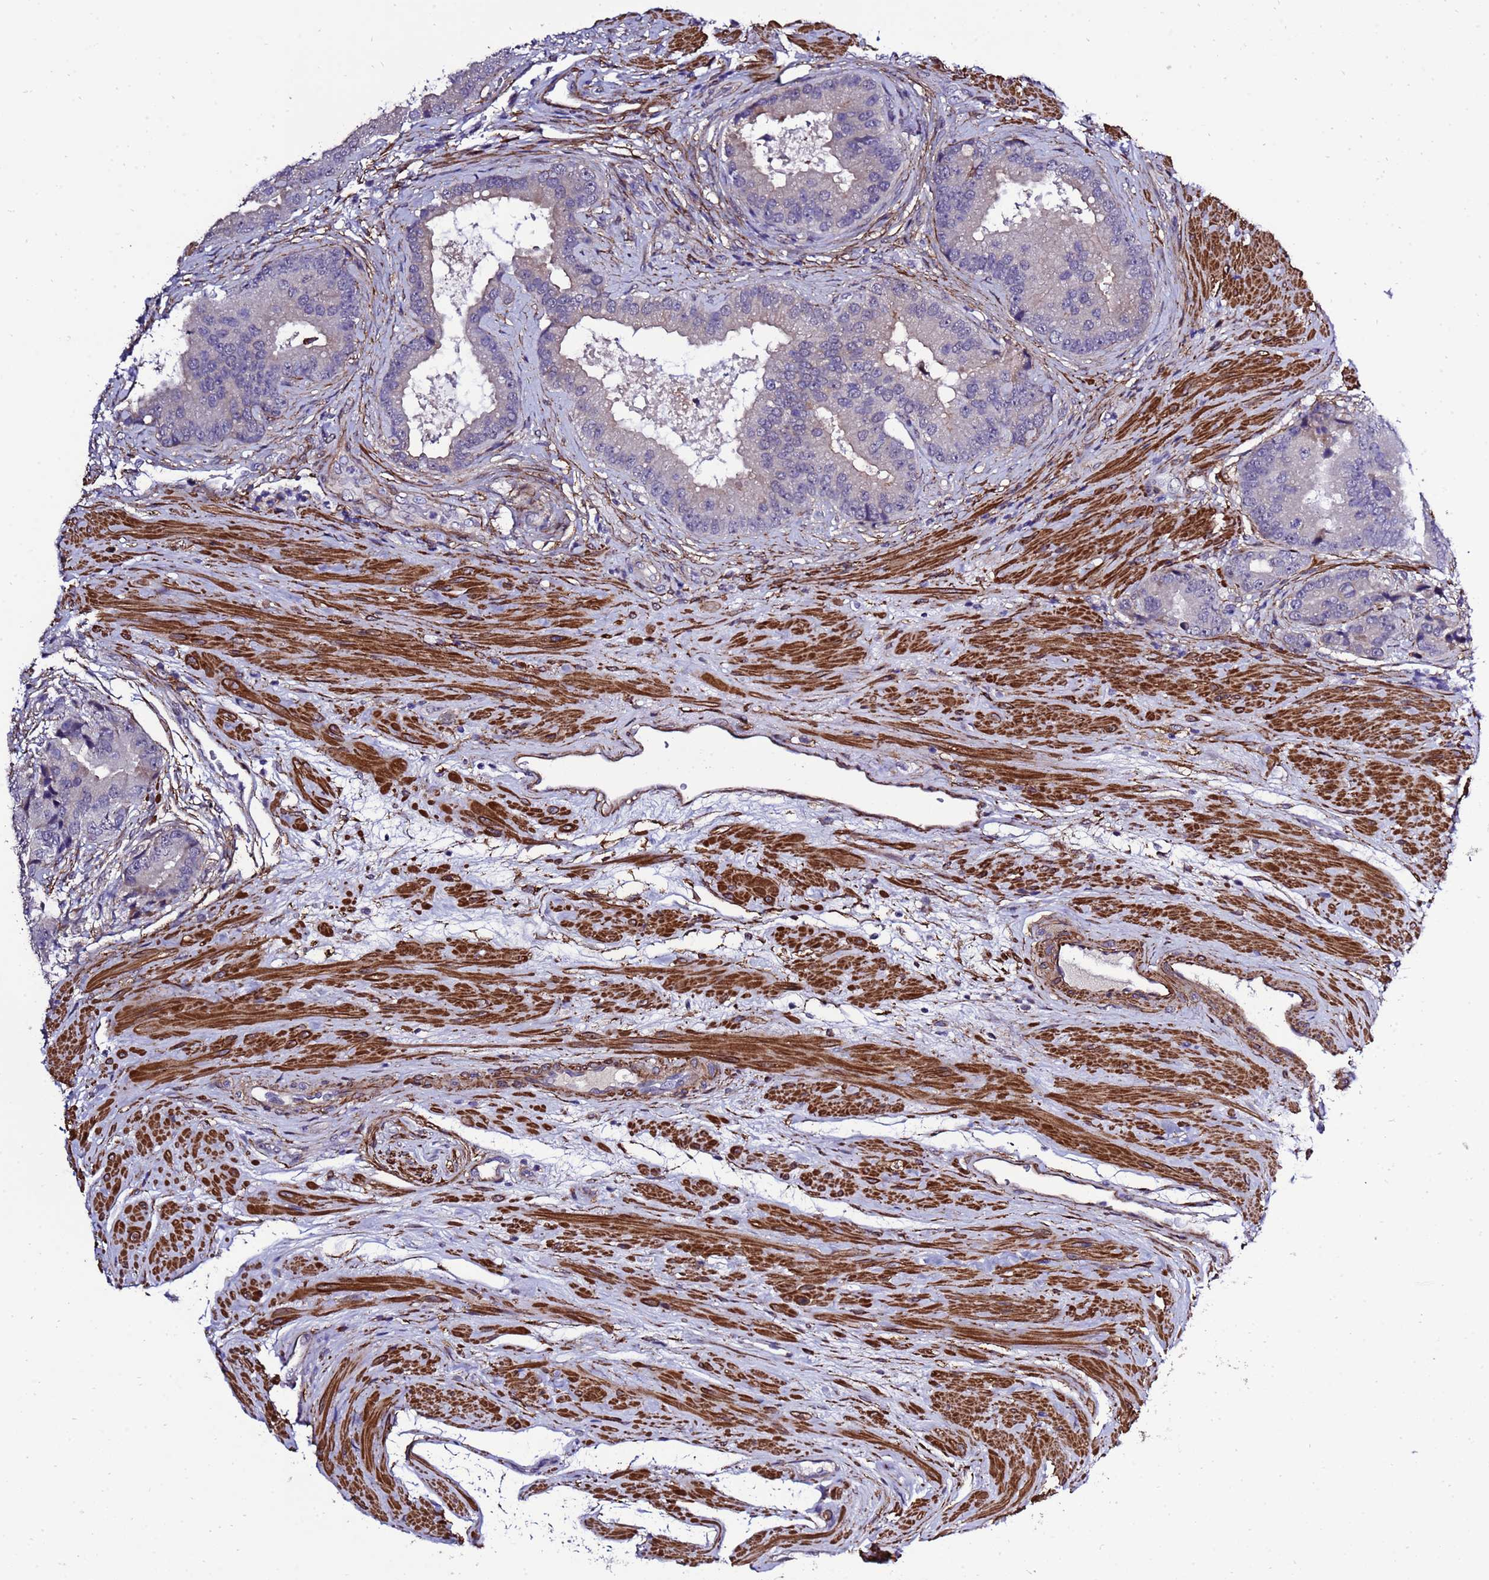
{"staining": {"intensity": "negative", "quantity": "none", "location": "none"}, "tissue": "prostate cancer", "cell_type": "Tumor cells", "image_type": "cancer", "snomed": [{"axis": "morphology", "description": "Adenocarcinoma, High grade"}, {"axis": "topography", "description": "Prostate"}], "caption": "Tumor cells show no significant protein positivity in prostate cancer.", "gene": "GZF1", "patient": {"sex": "male", "age": 70}}